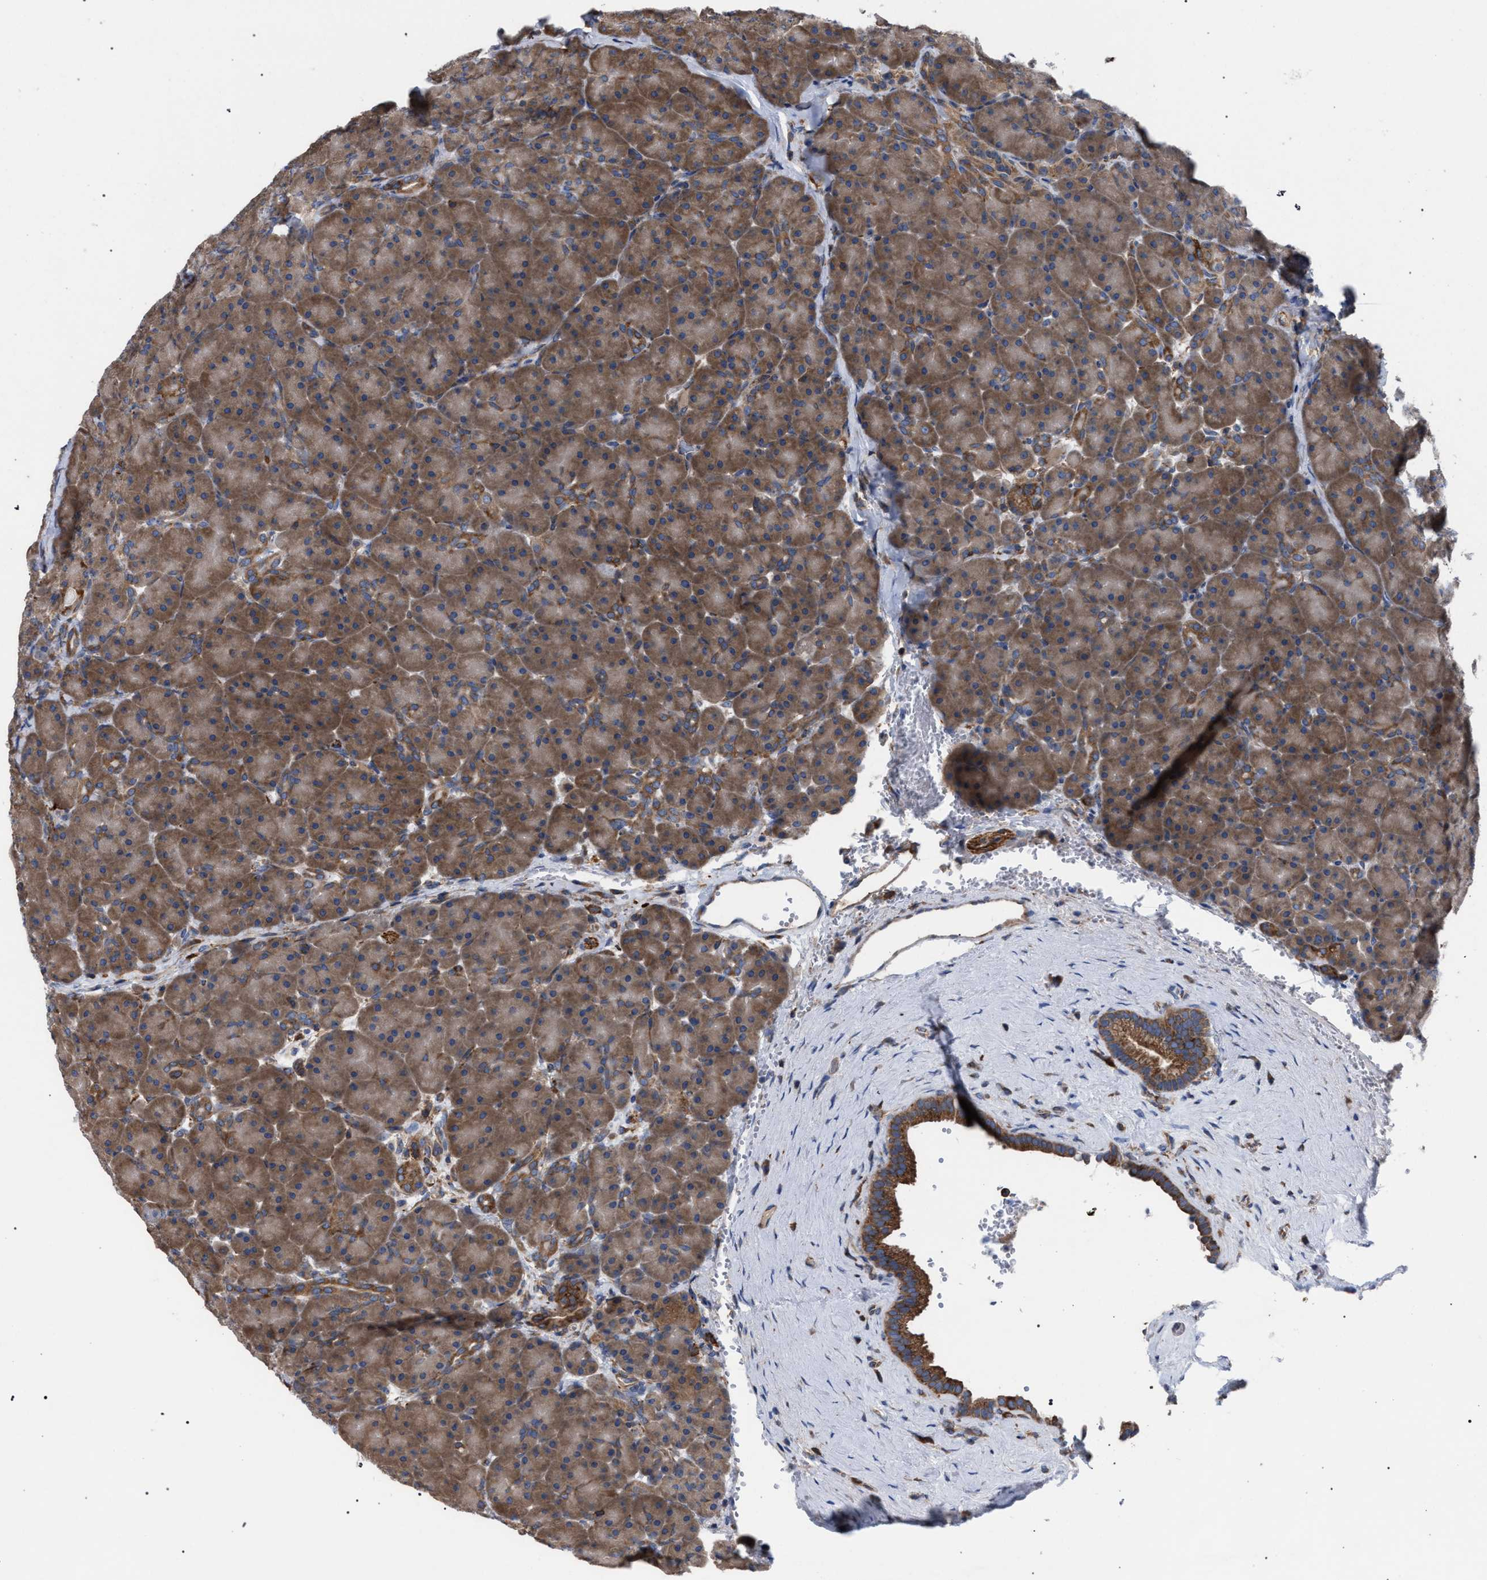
{"staining": {"intensity": "moderate", "quantity": ">75%", "location": "cytoplasmic/membranous"}, "tissue": "pancreas", "cell_type": "Exocrine glandular cells", "image_type": "normal", "snomed": [{"axis": "morphology", "description": "Normal tissue, NOS"}, {"axis": "topography", "description": "Pancreas"}], "caption": "The histopathology image exhibits immunohistochemical staining of normal pancreas. There is moderate cytoplasmic/membranous expression is present in approximately >75% of exocrine glandular cells. (DAB IHC with brightfield microscopy, high magnification).", "gene": "CDR2L", "patient": {"sex": "male", "age": 66}}